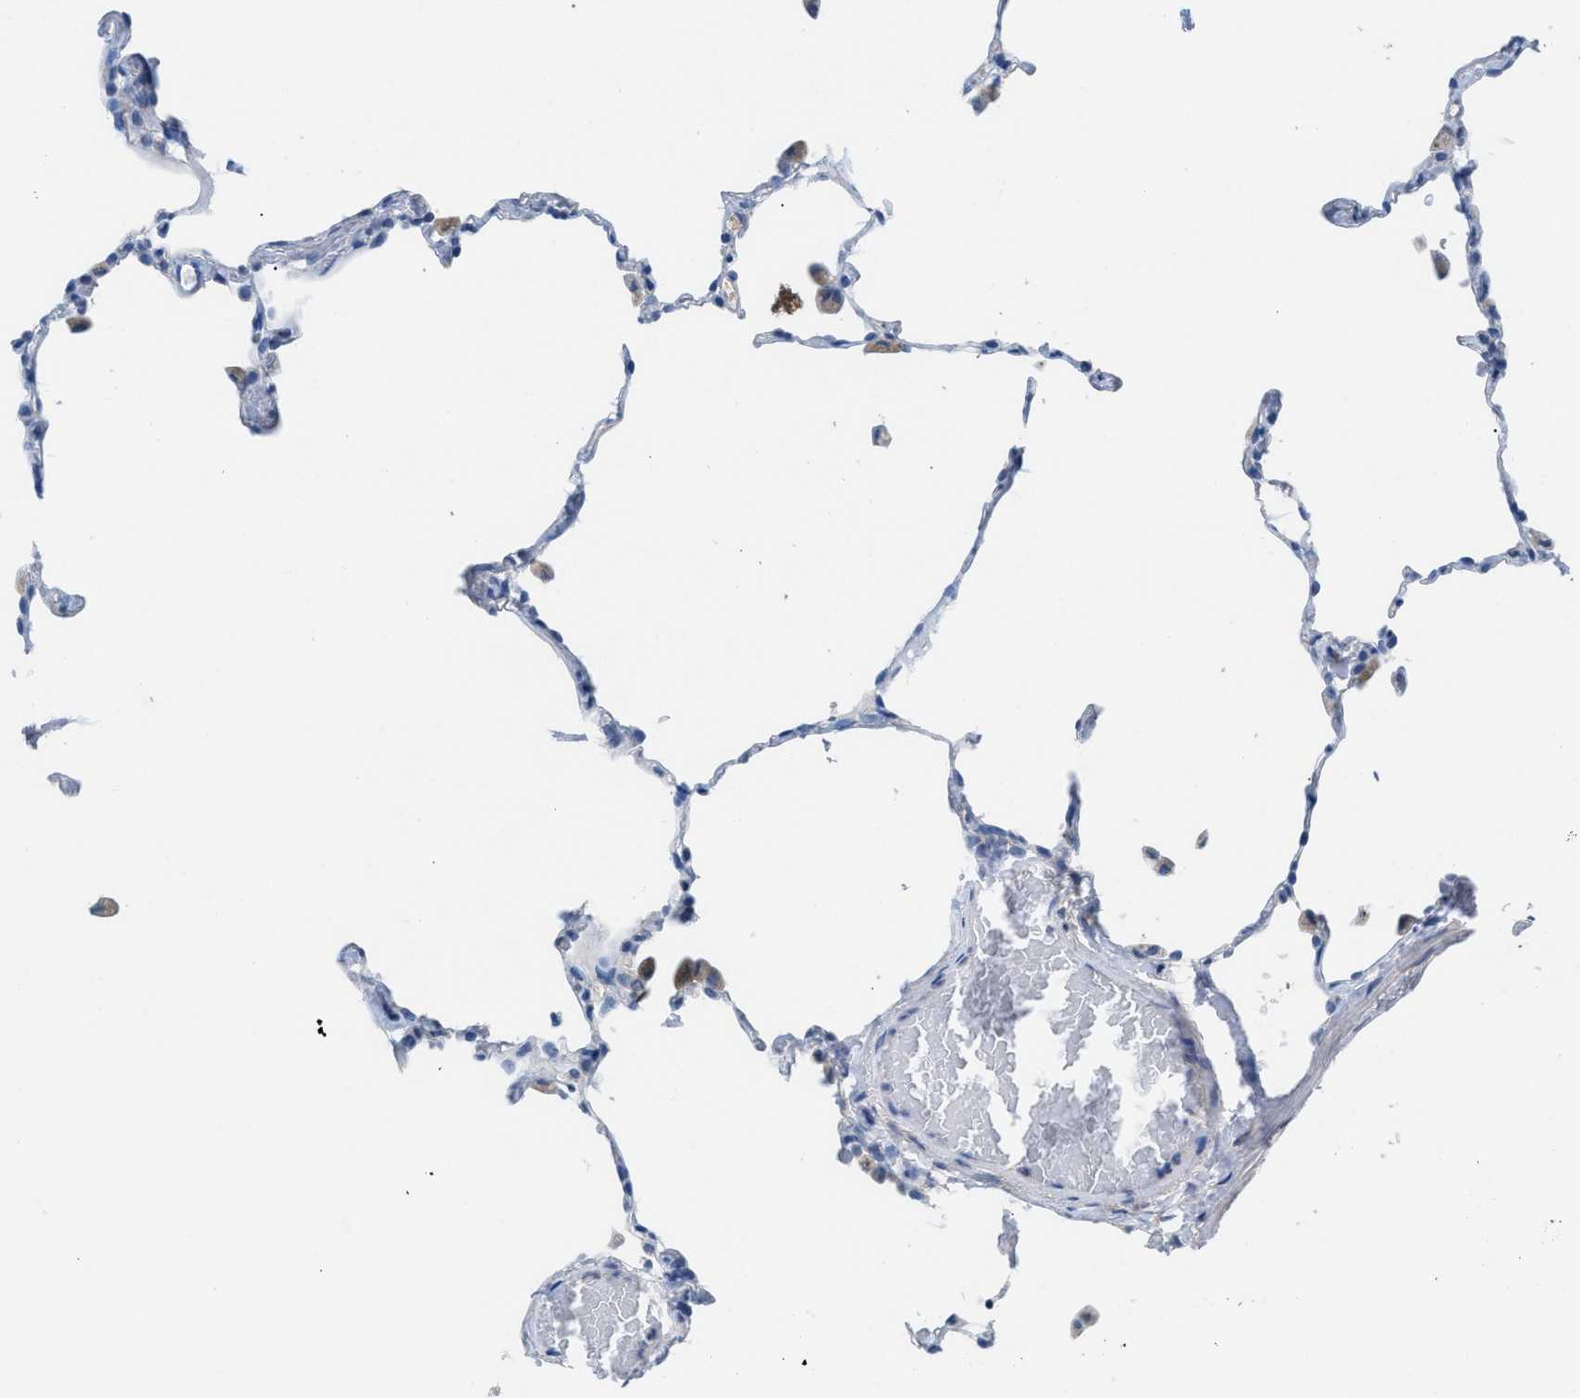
{"staining": {"intensity": "negative", "quantity": "none", "location": "none"}, "tissue": "lung", "cell_type": "Alveolar cells", "image_type": "normal", "snomed": [{"axis": "morphology", "description": "Normal tissue, NOS"}, {"axis": "topography", "description": "Lung"}], "caption": "Normal lung was stained to show a protein in brown. There is no significant expression in alveolar cells. Brightfield microscopy of immunohistochemistry stained with DAB (3,3'-diaminobenzidine) (brown) and hematoxylin (blue), captured at high magnification.", "gene": "HPX", "patient": {"sex": "female", "age": 49}}